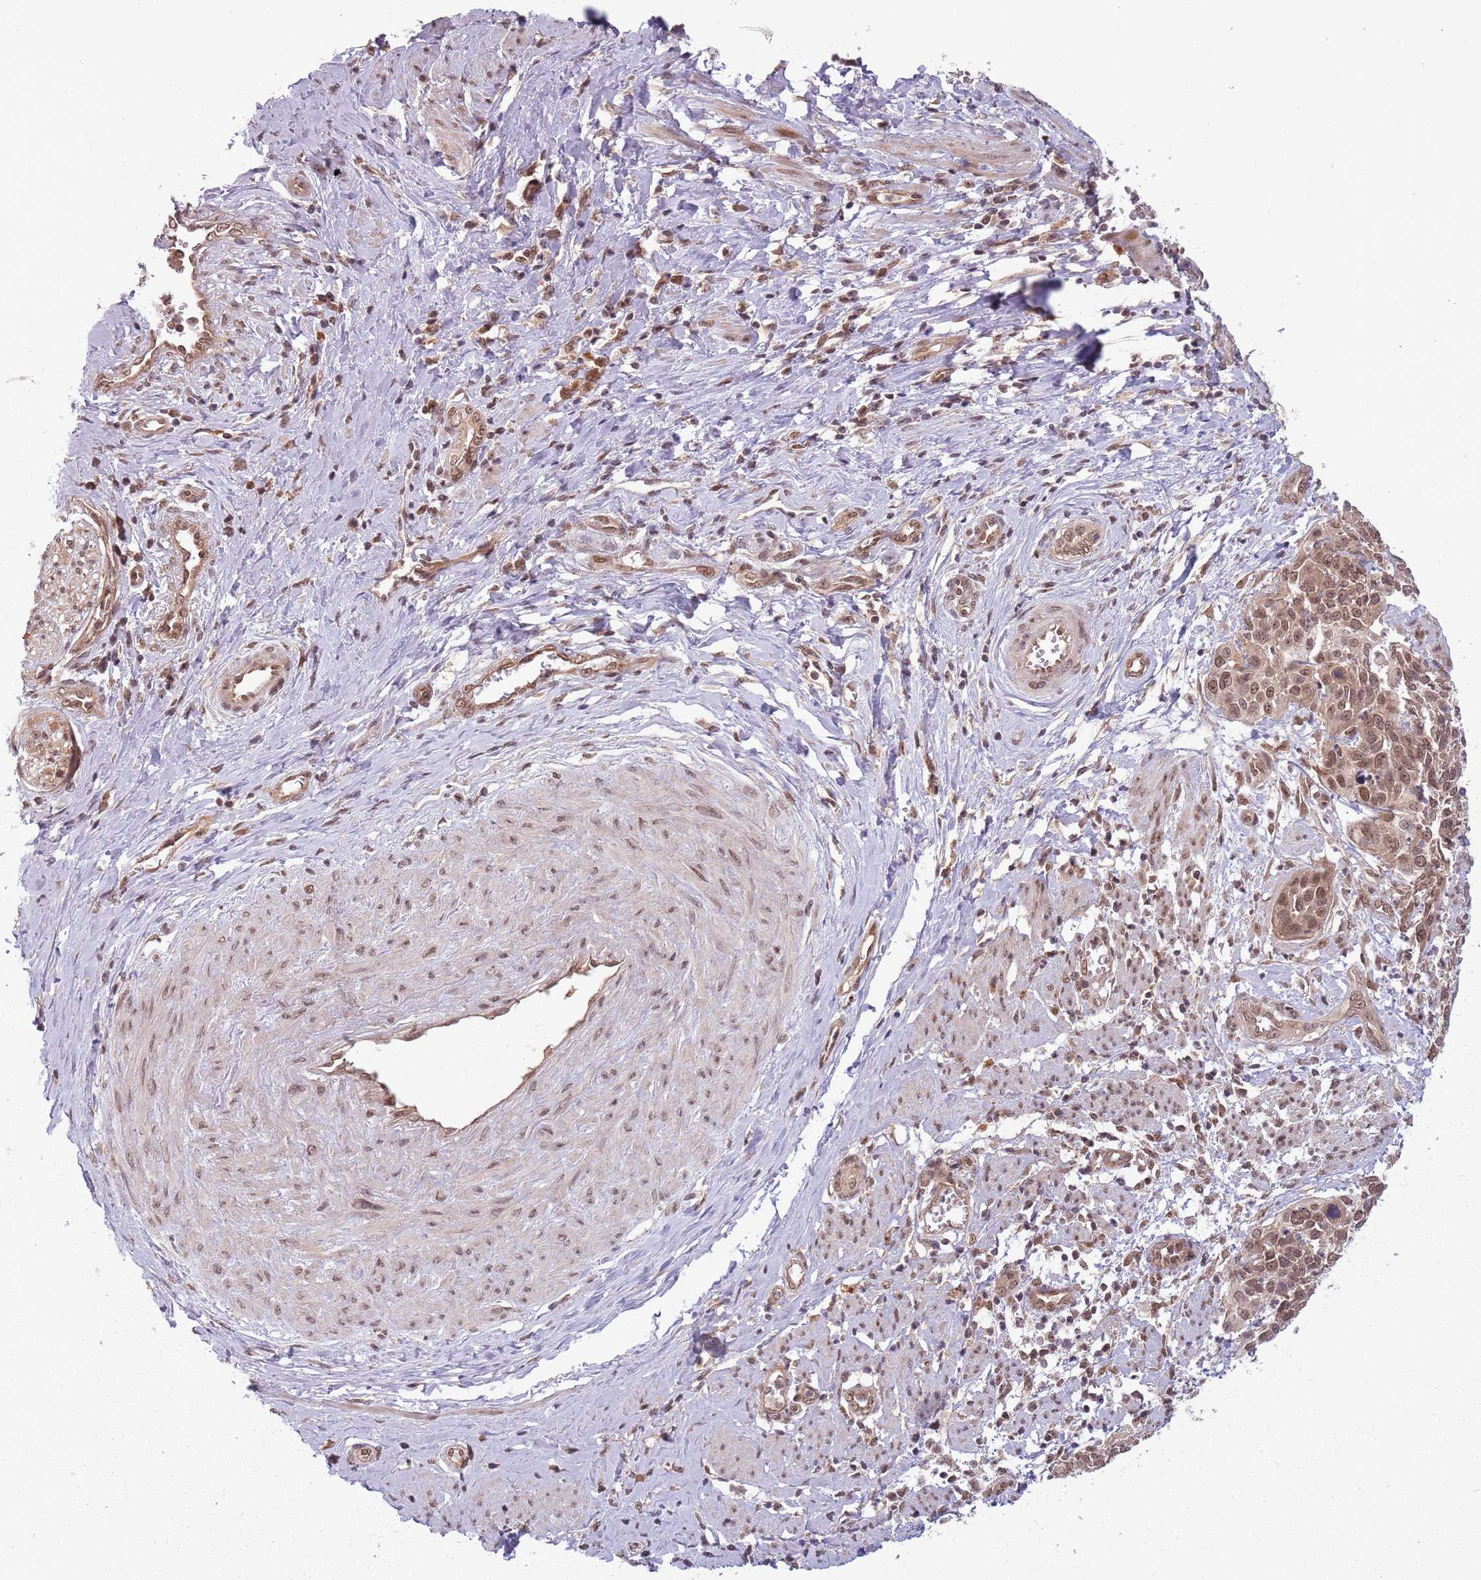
{"staining": {"intensity": "weak", "quantity": ">75%", "location": "cytoplasmic/membranous,nuclear"}, "tissue": "cervical cancer", "cell_type": "Tumor cells", "image_type": "cancer", "snomed": [{"axis": "morphology", "description": "Squamous cell carcinoma, NOS"}, {"axis": "topography", "description": "Cervix"}], "caption": "A histopathology image of cervical squamous cell carcinoma stained for a protein shows weak cytoplasmic/membranous and nuclear brown staining in tumor cells.", "gene": "ADAMTS3", "patient": {"sex": "female", "age": 44}}